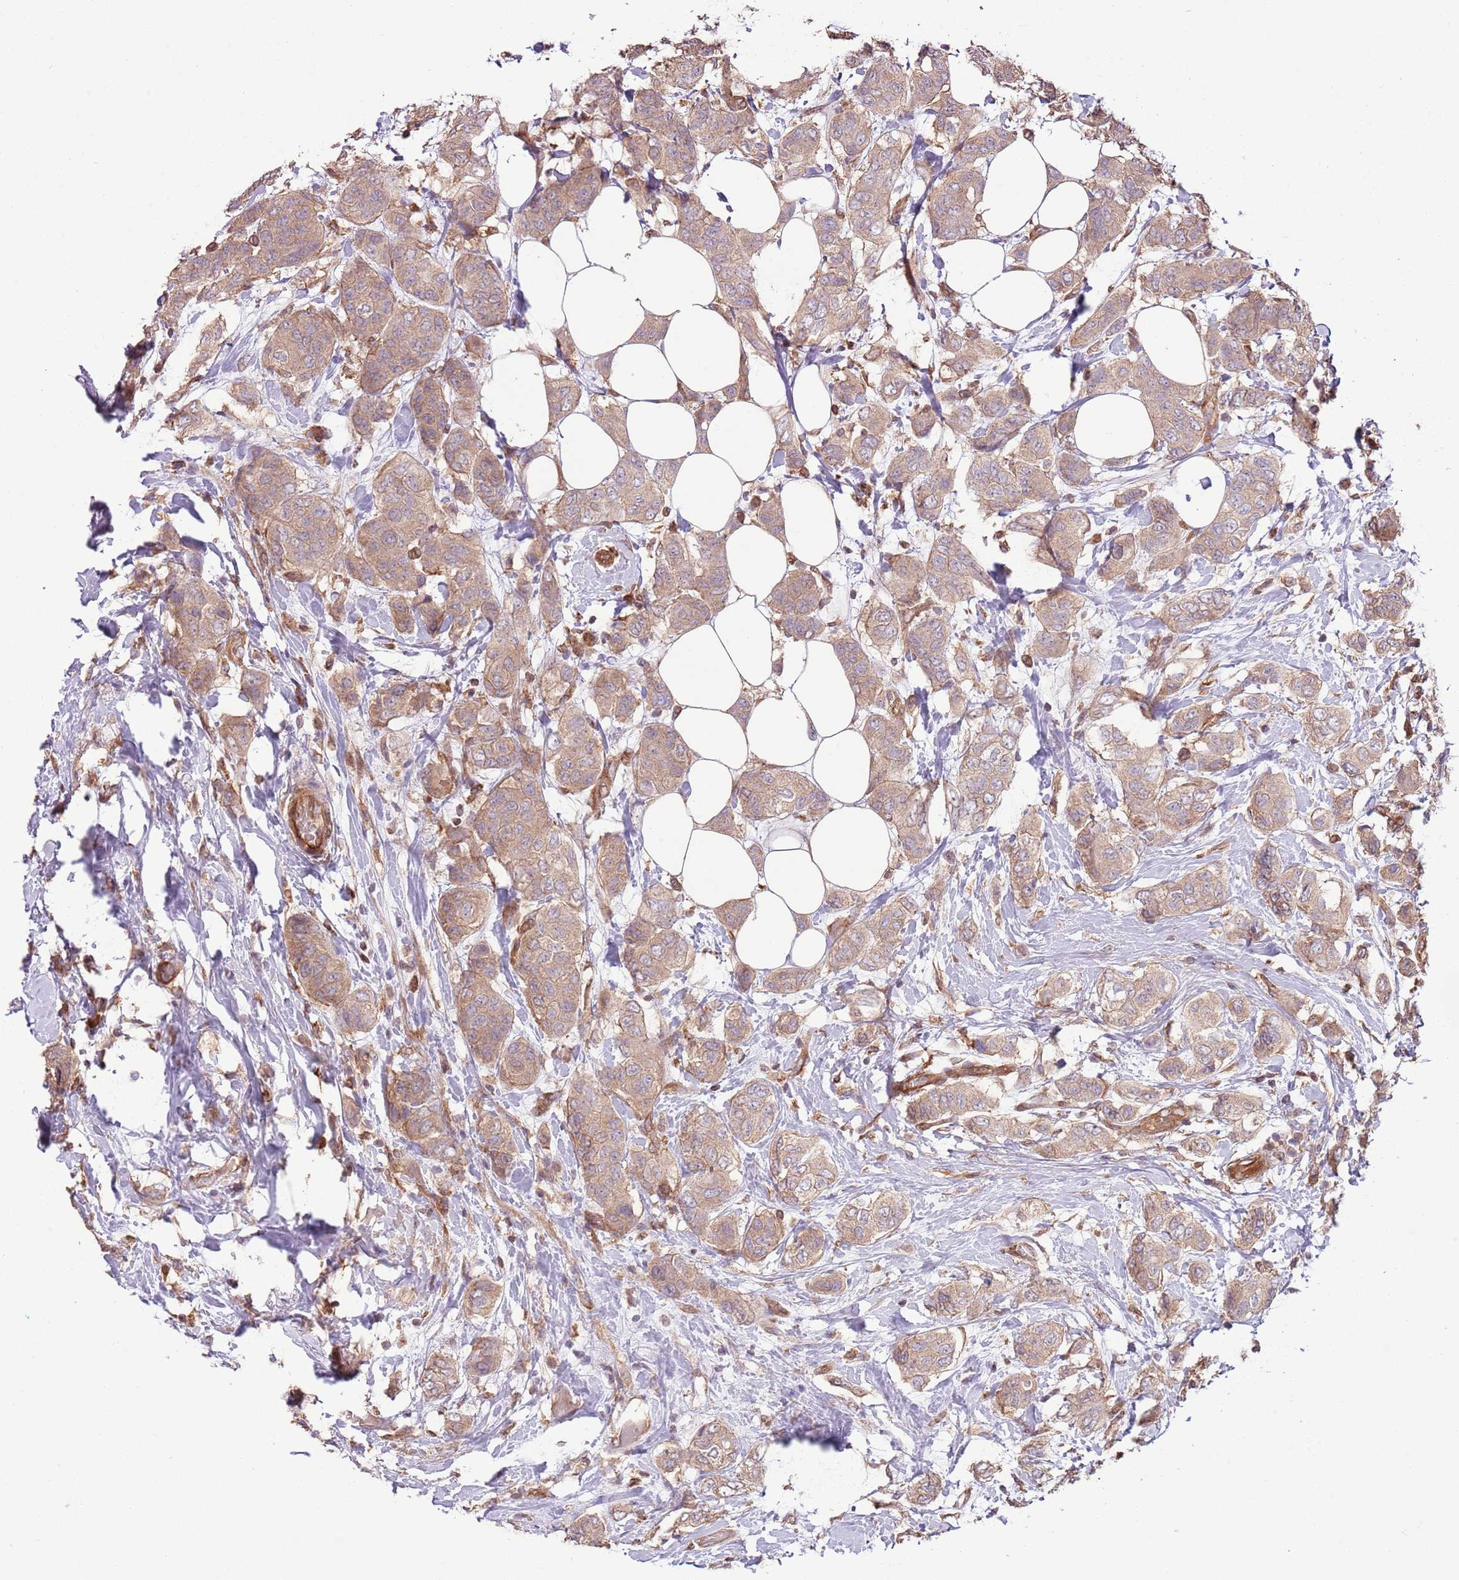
{"staining": {"intensity": "weak", "quantity": ">75%", "location": "cytoplasmic/membranous"}, "tissue": "breast cancer", "cell_type": "Tumor cells", "image_type": "cancer", "snomed": [{"axis": "morphology", "description": "Lobular carcinoma"}, {"axis": "topography", "description": "Breast"}], "caption": "This photomicrograph shows immunohistochemistry staining of human breast lobular carcinoma, with low weak cytoplasmic/membranous positivity in about >75% of tumor cells.", "gene": "LPIN2", "patient": {"sex": "female", "age": 51}}